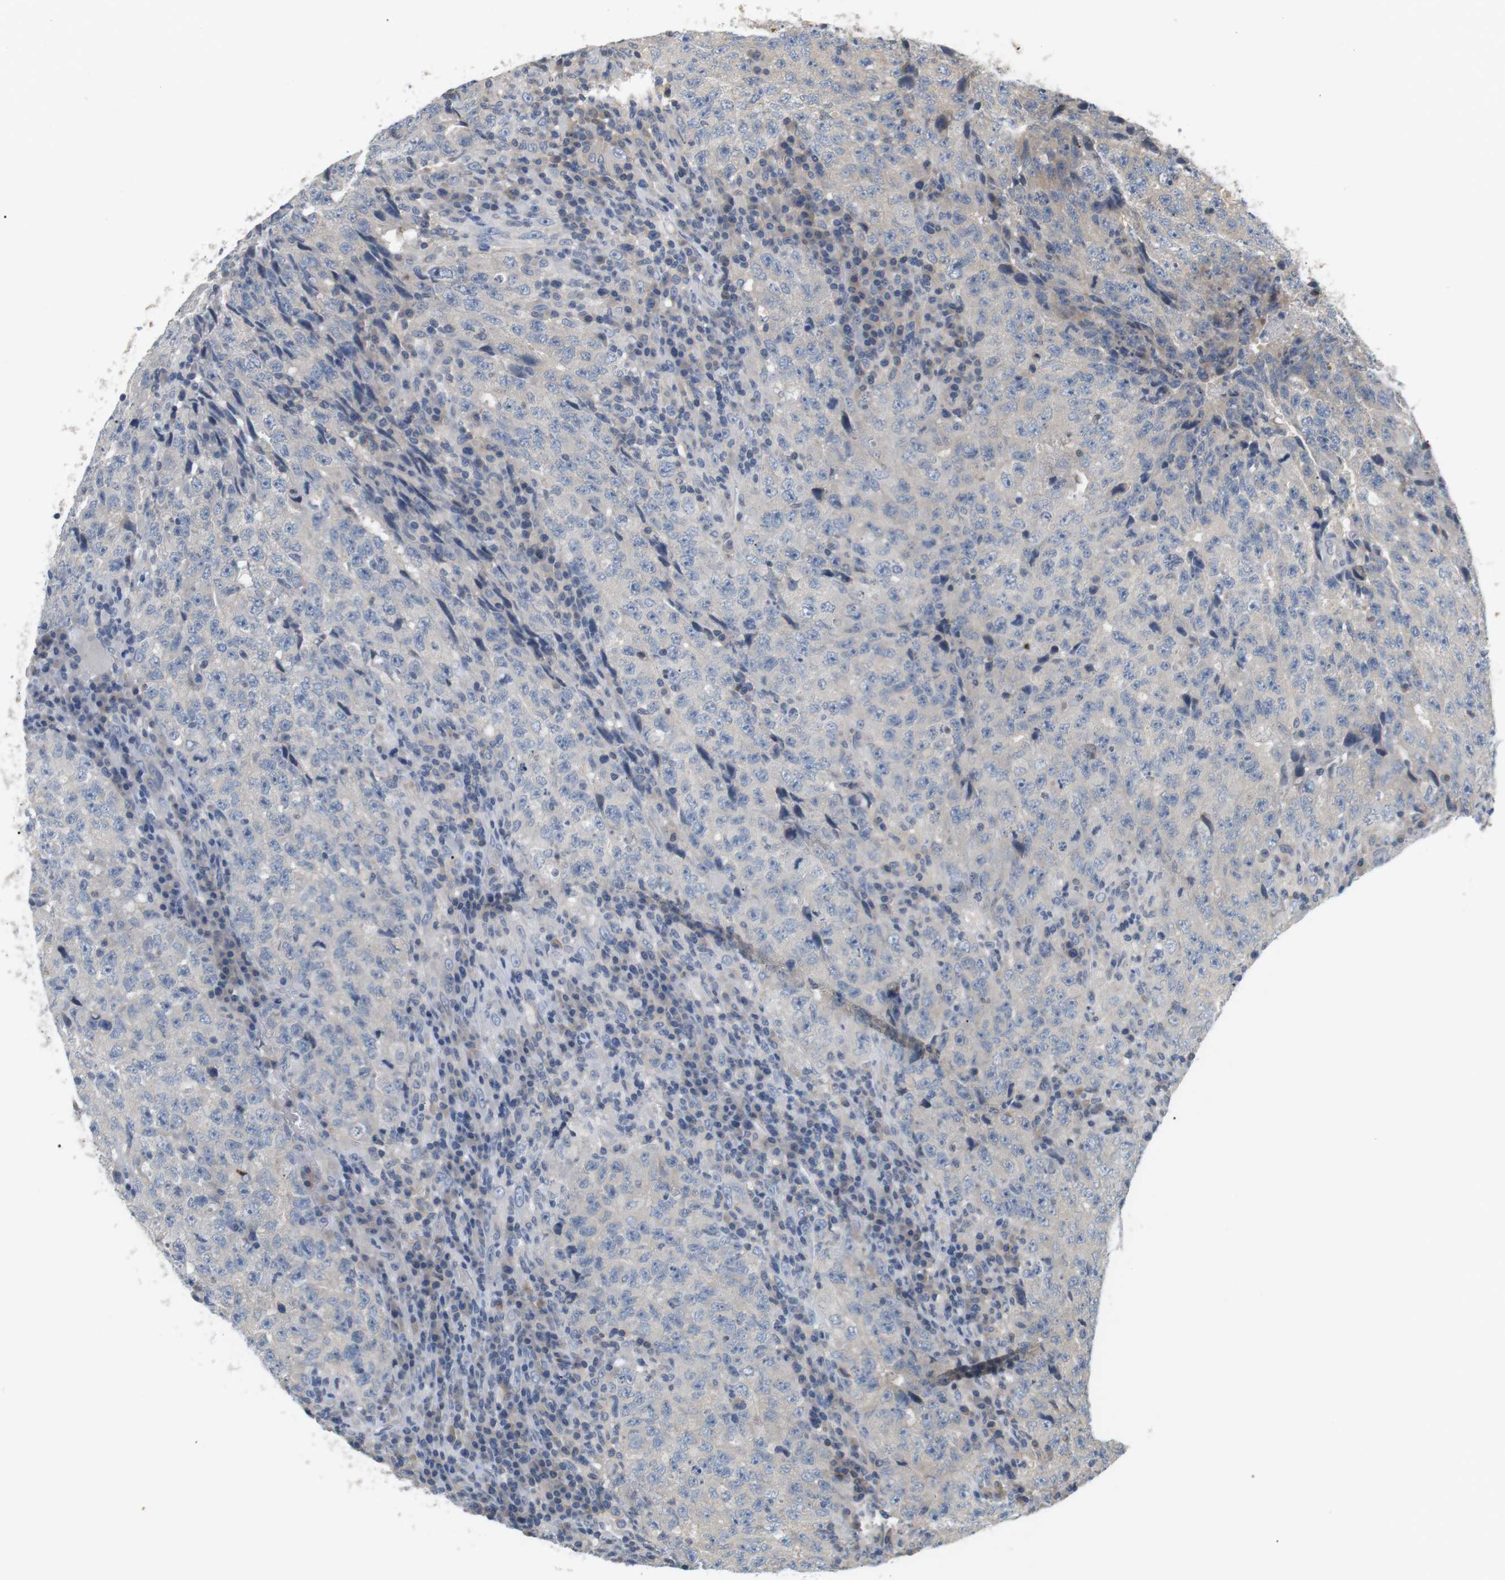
{"staining": {"intensity": "negative", "quantity": "none", "location": "none"}, "tissue": "testis cancer", "cell_type": "Tumor cells", "image_type": "cancer", "snomed": [{"axis": "morphology", "description": "Necrosis, NOS"}, {"axis": "morphology", "description": "Carcinoma, Embryonal, NOS"}, {"axis": "topography", "description": "Testis"}], "caption": "The histopathology image reveals no significant expression in tumor cells of testis embryonal carcinoma. The staining was performed using DAB to visualize the protein expression in brown, while the nuclei were stained in blue with hematoxylin (Magnification: 20x).", "gene": "P2RY1", "patient": {"sex": "male", "age": 19}}